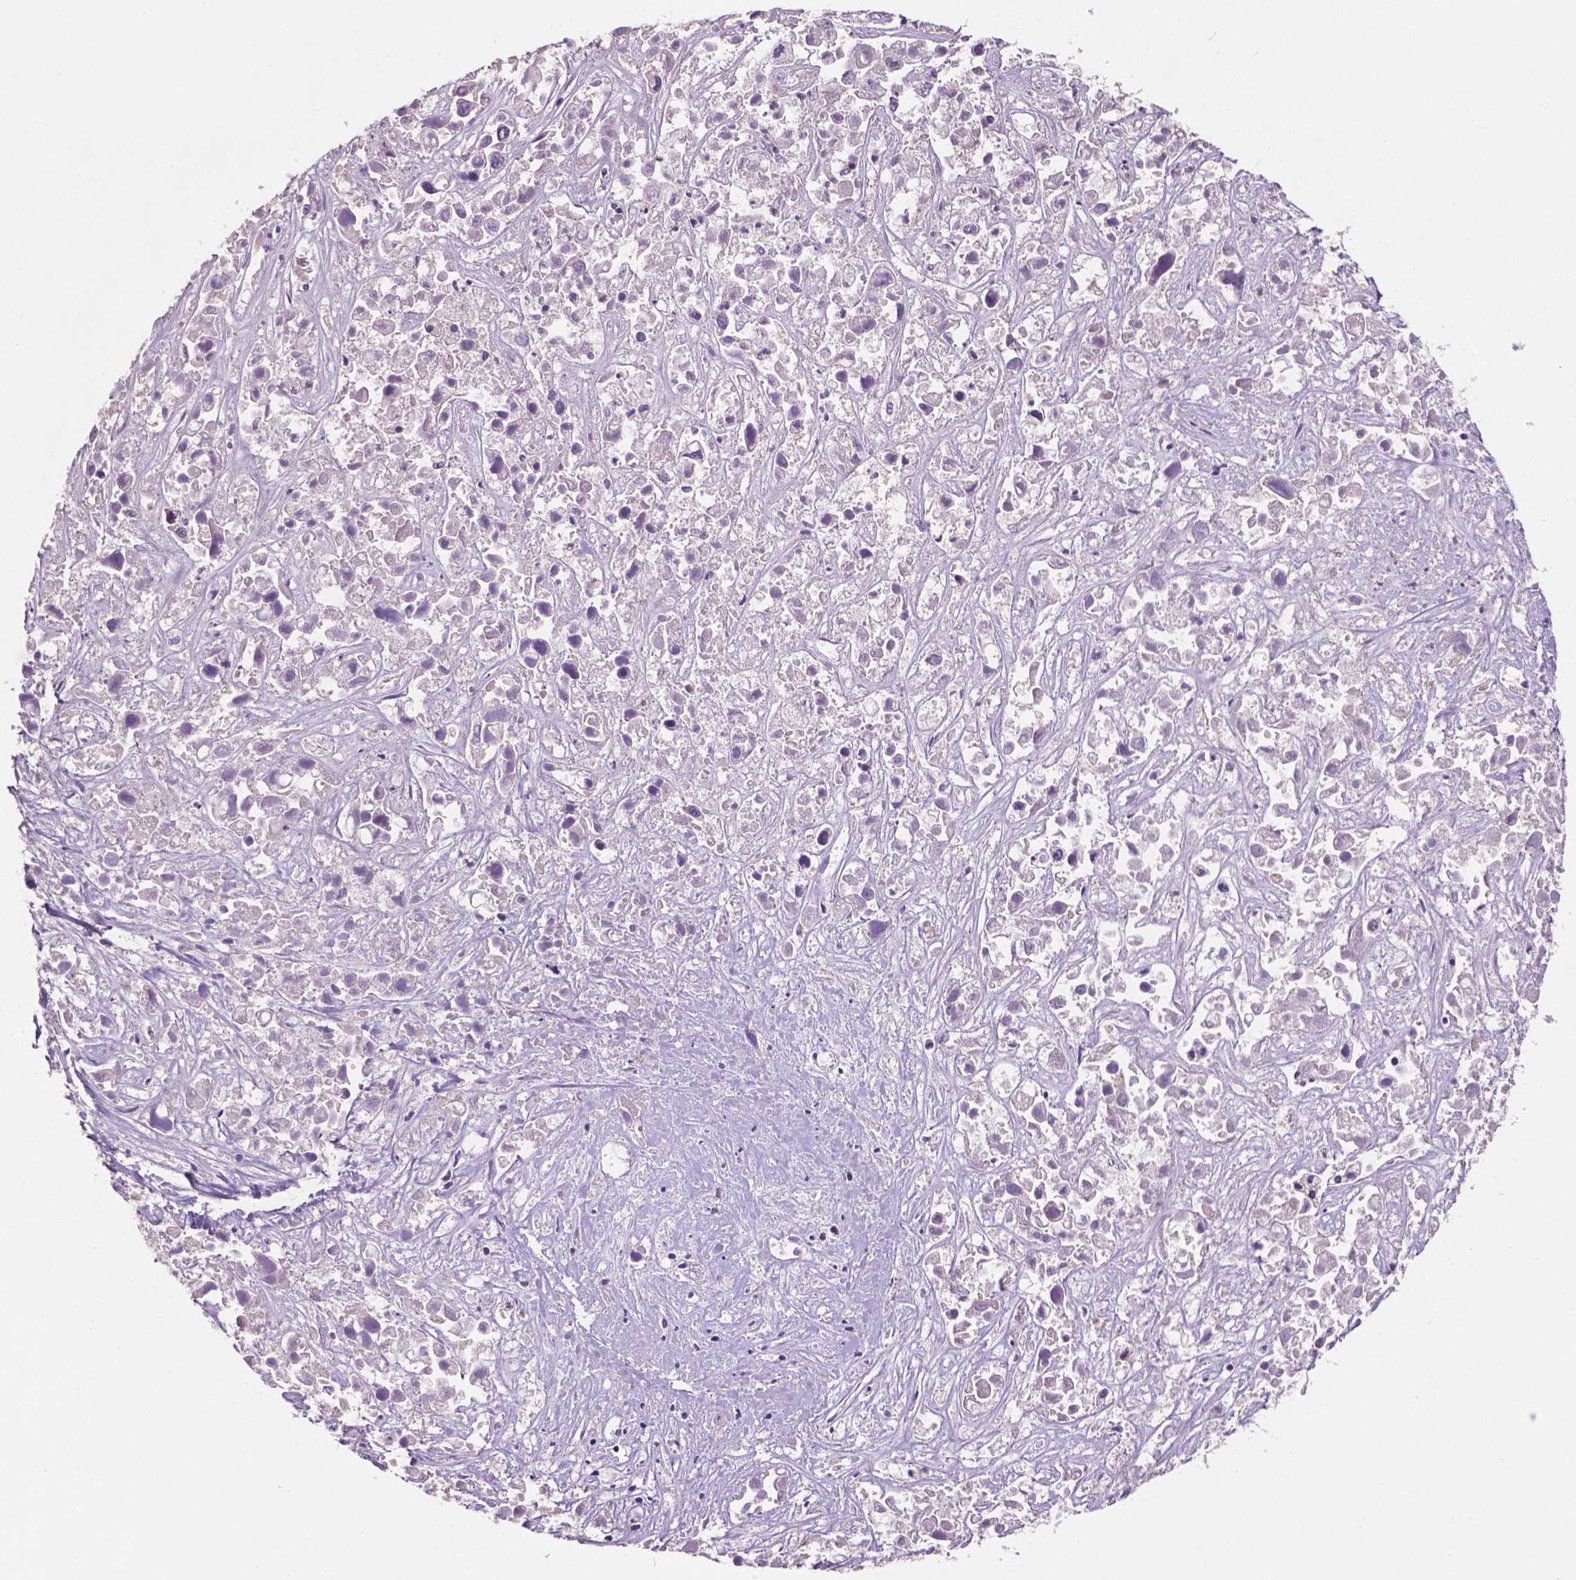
{"staining": {"intensity": "negative", "quantity": "none", "location": "none"}, "tissue": "liver cancer", "cell_type": "Tumor cells", "image_type": "cancer", "snomed": [{"axis": "morphology", "description": "Cholangiocarcinoma"}, {"axis": "topography", "description": "Liver"}], "caption": "High power microscopy micrograph of an immunohistochemistry image of liver cholangiocarcinoma, revealing no significant expression in tumor cells.", "gene": "GXYLT2", "patient": {"sex": "male", "age": 81}}